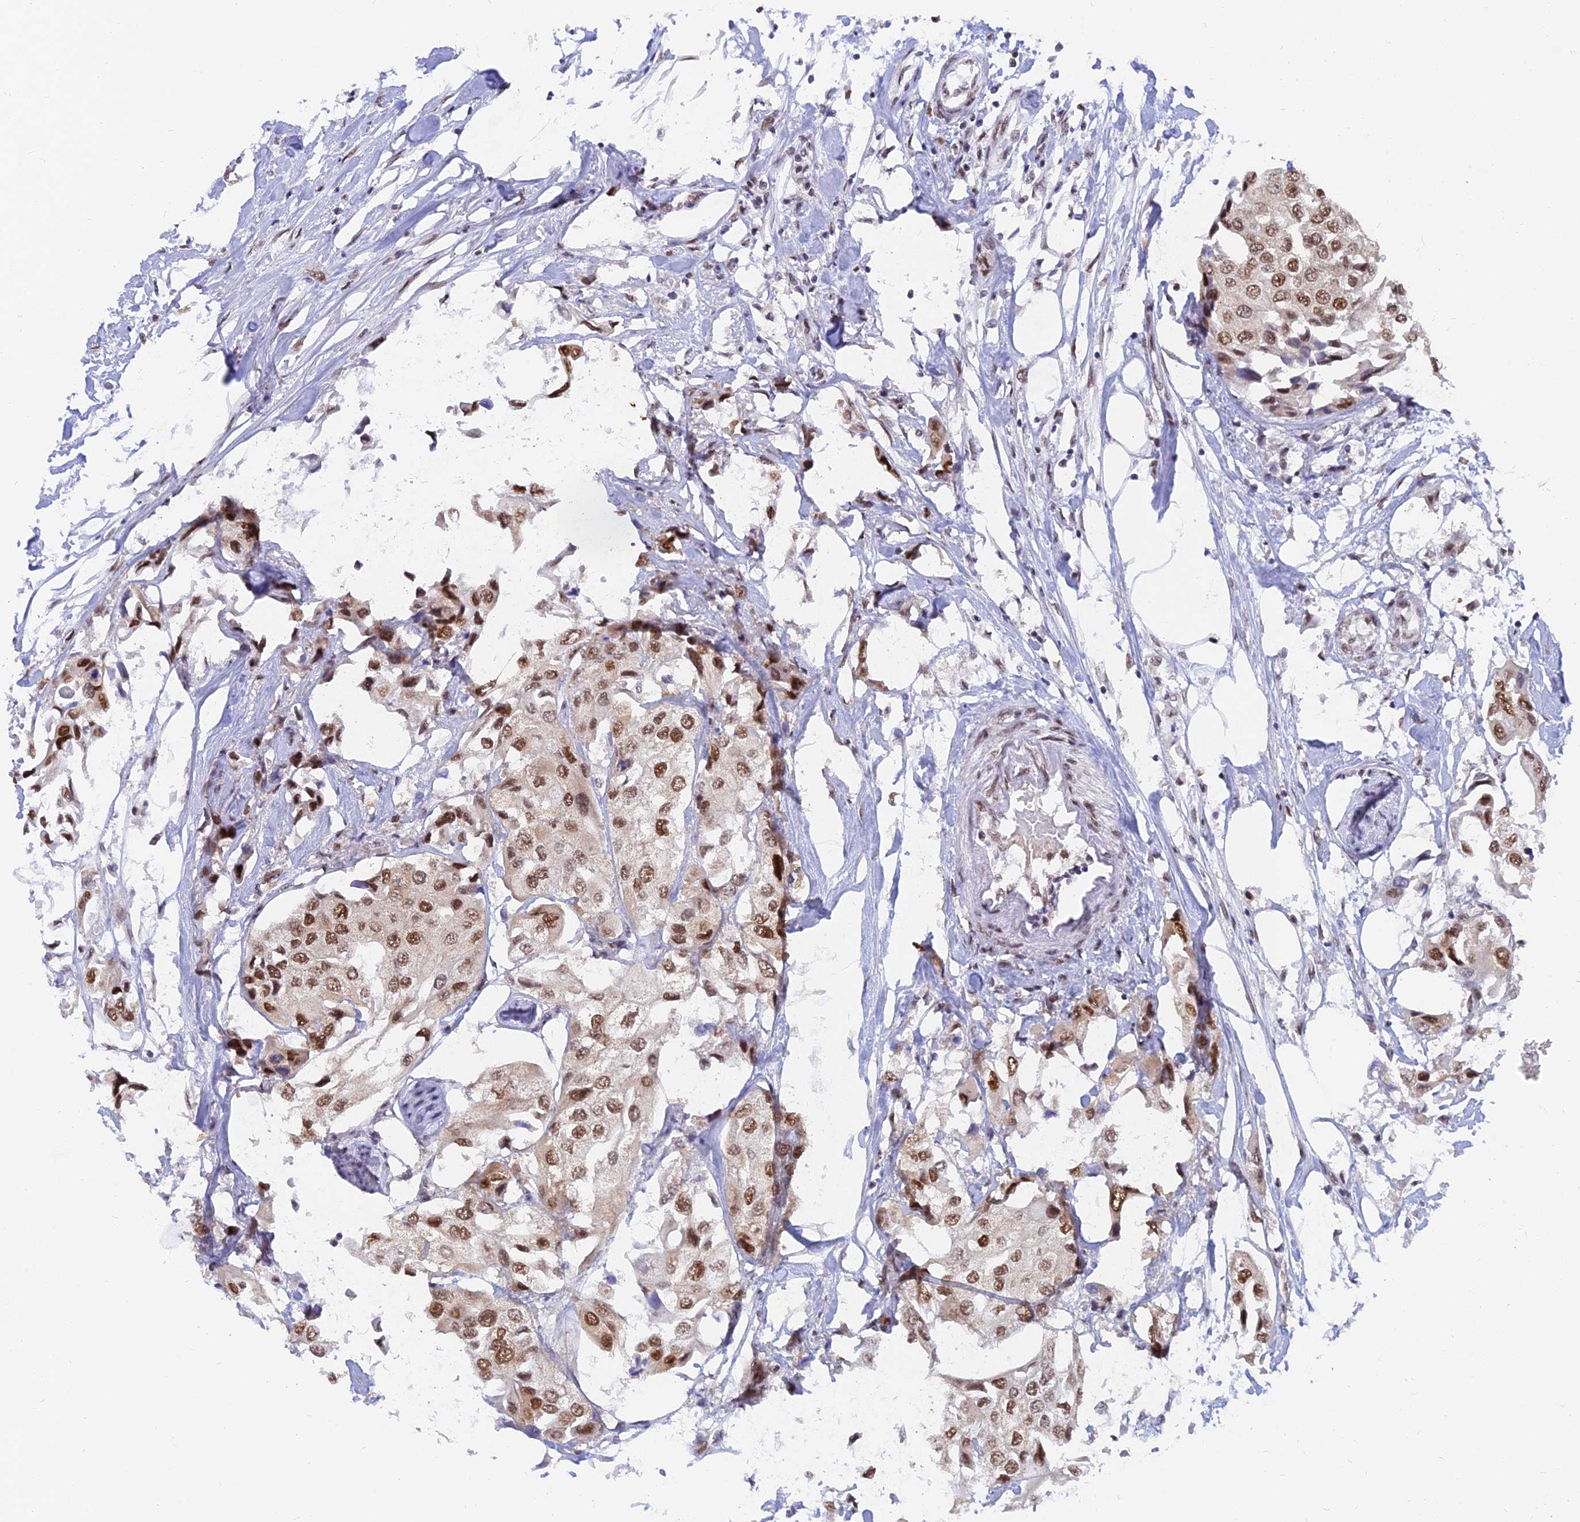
{"staining": {"intensity": "moderate", "quantity": ">75%", "location": "nuclear"}, "tissue": "urothelial cancer", "cell_type": "Tumor cells", "image_type": "cancer", "snomed": [{"axis": "morphology", "description": "Urothelial carcinoma, High grade"}, {"axis": "topography", "description": "Urinary bladder"}], "caption": "Human urothelial cancer stained for a protein (brown) exhibits moderate nuclear positive staining in approximately >75% of tumor cells.", "gene": "DPY30", "patient": {"sex": "male", "age": 64}}